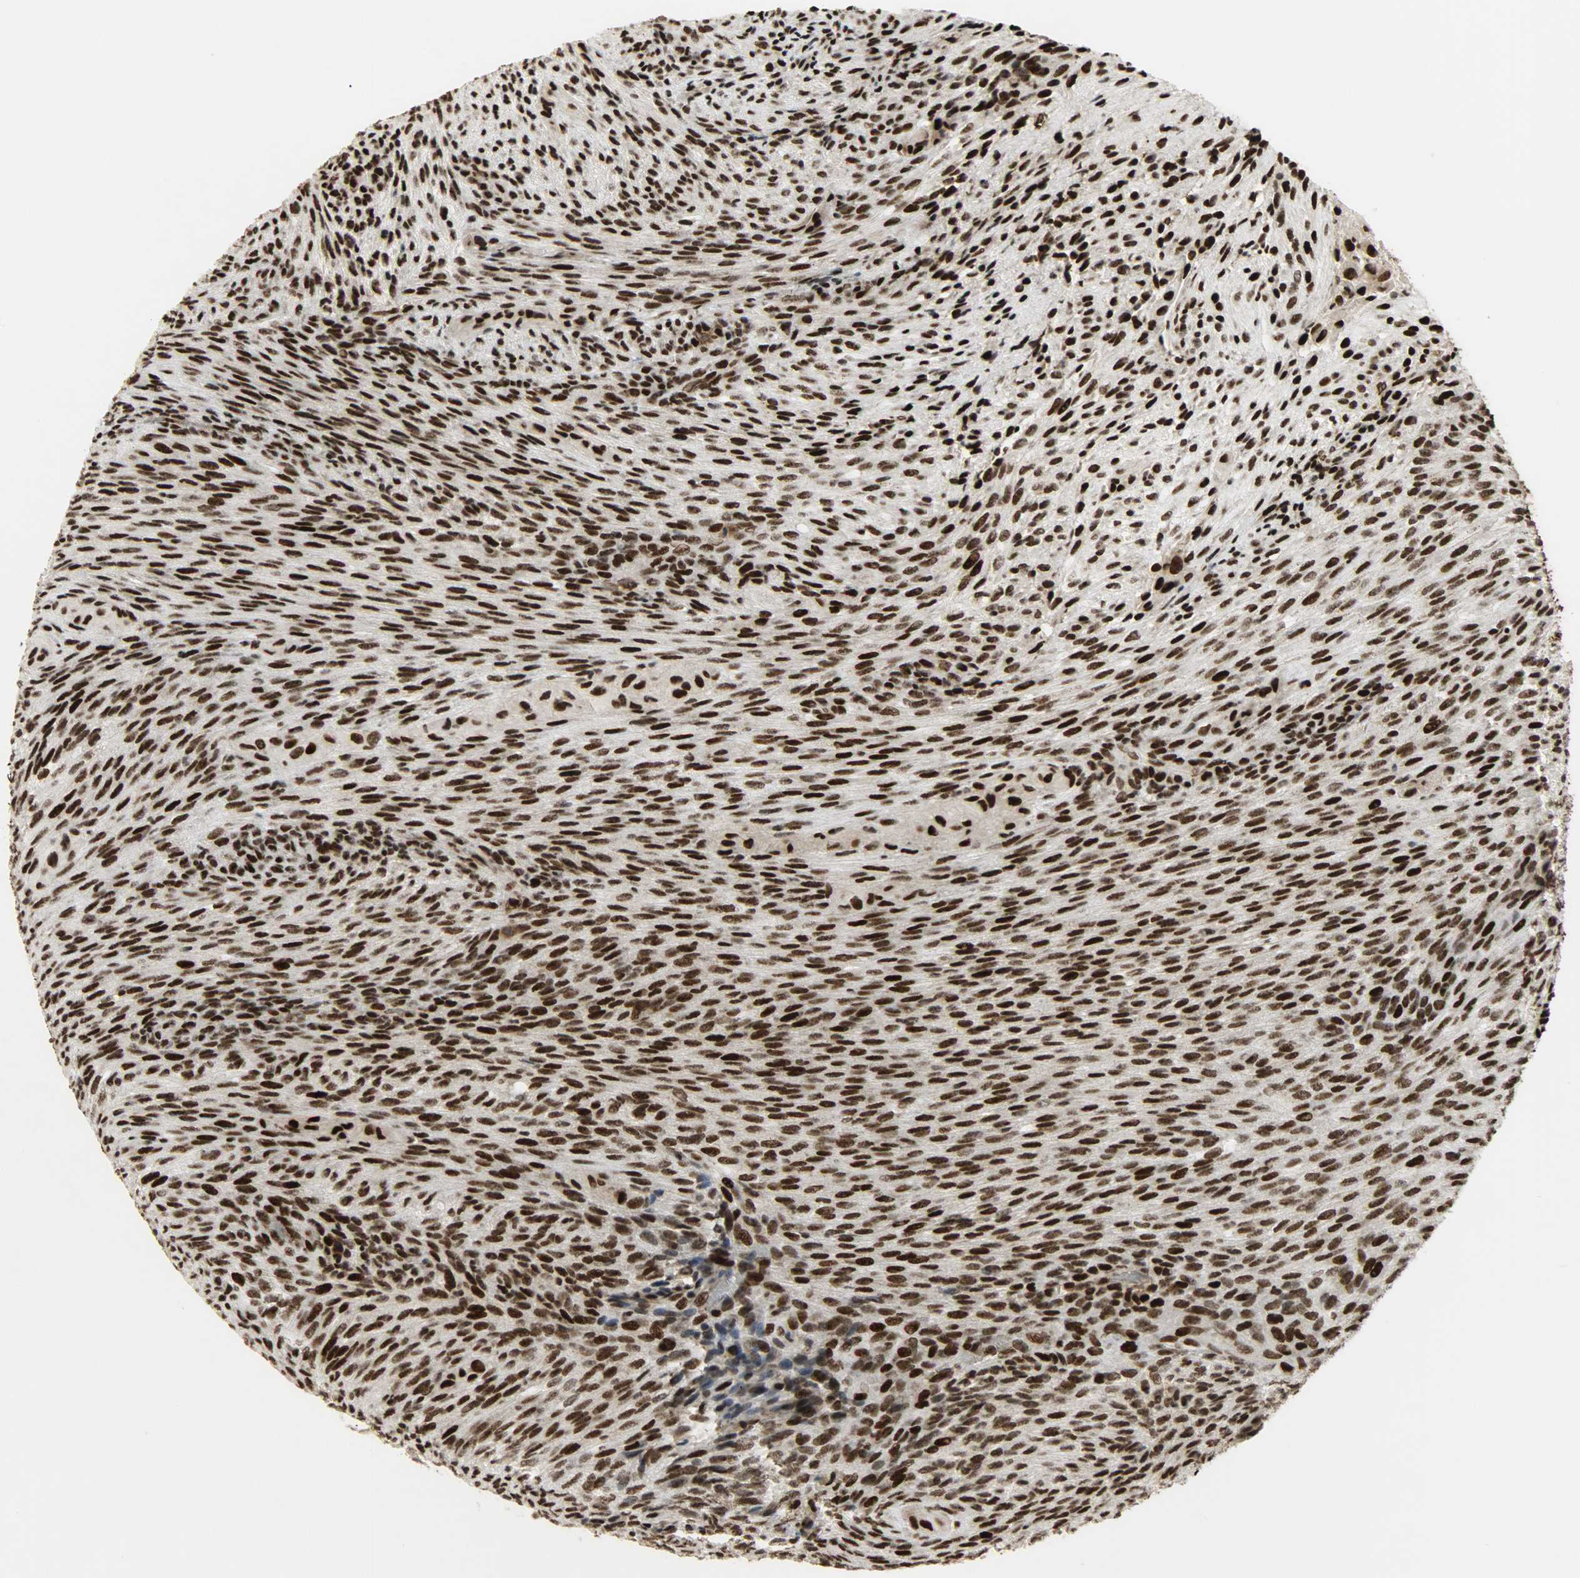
{"staining": {"intensity": "strong", "quantity": ">75%", "location": "nuclear"}, "tissue": "glioma", "cell_type": "Tumor cells", "image_type": "cancer", "snomed": [{"axis": "morphology", "description": "Glioma, malignant, High grade"}, {"axis": "topography", "description": "Cerebral cortex"}], "caption": "Tumor cells show high levels of strong nuclear staining in approximately >75% of cells in human malignant glioma (high-grade). (brown staining indicates protein expression, while blue staining denotes nuclei).", "gene": "SNAI1", "patient": {"sex": "female", "age": 55}}